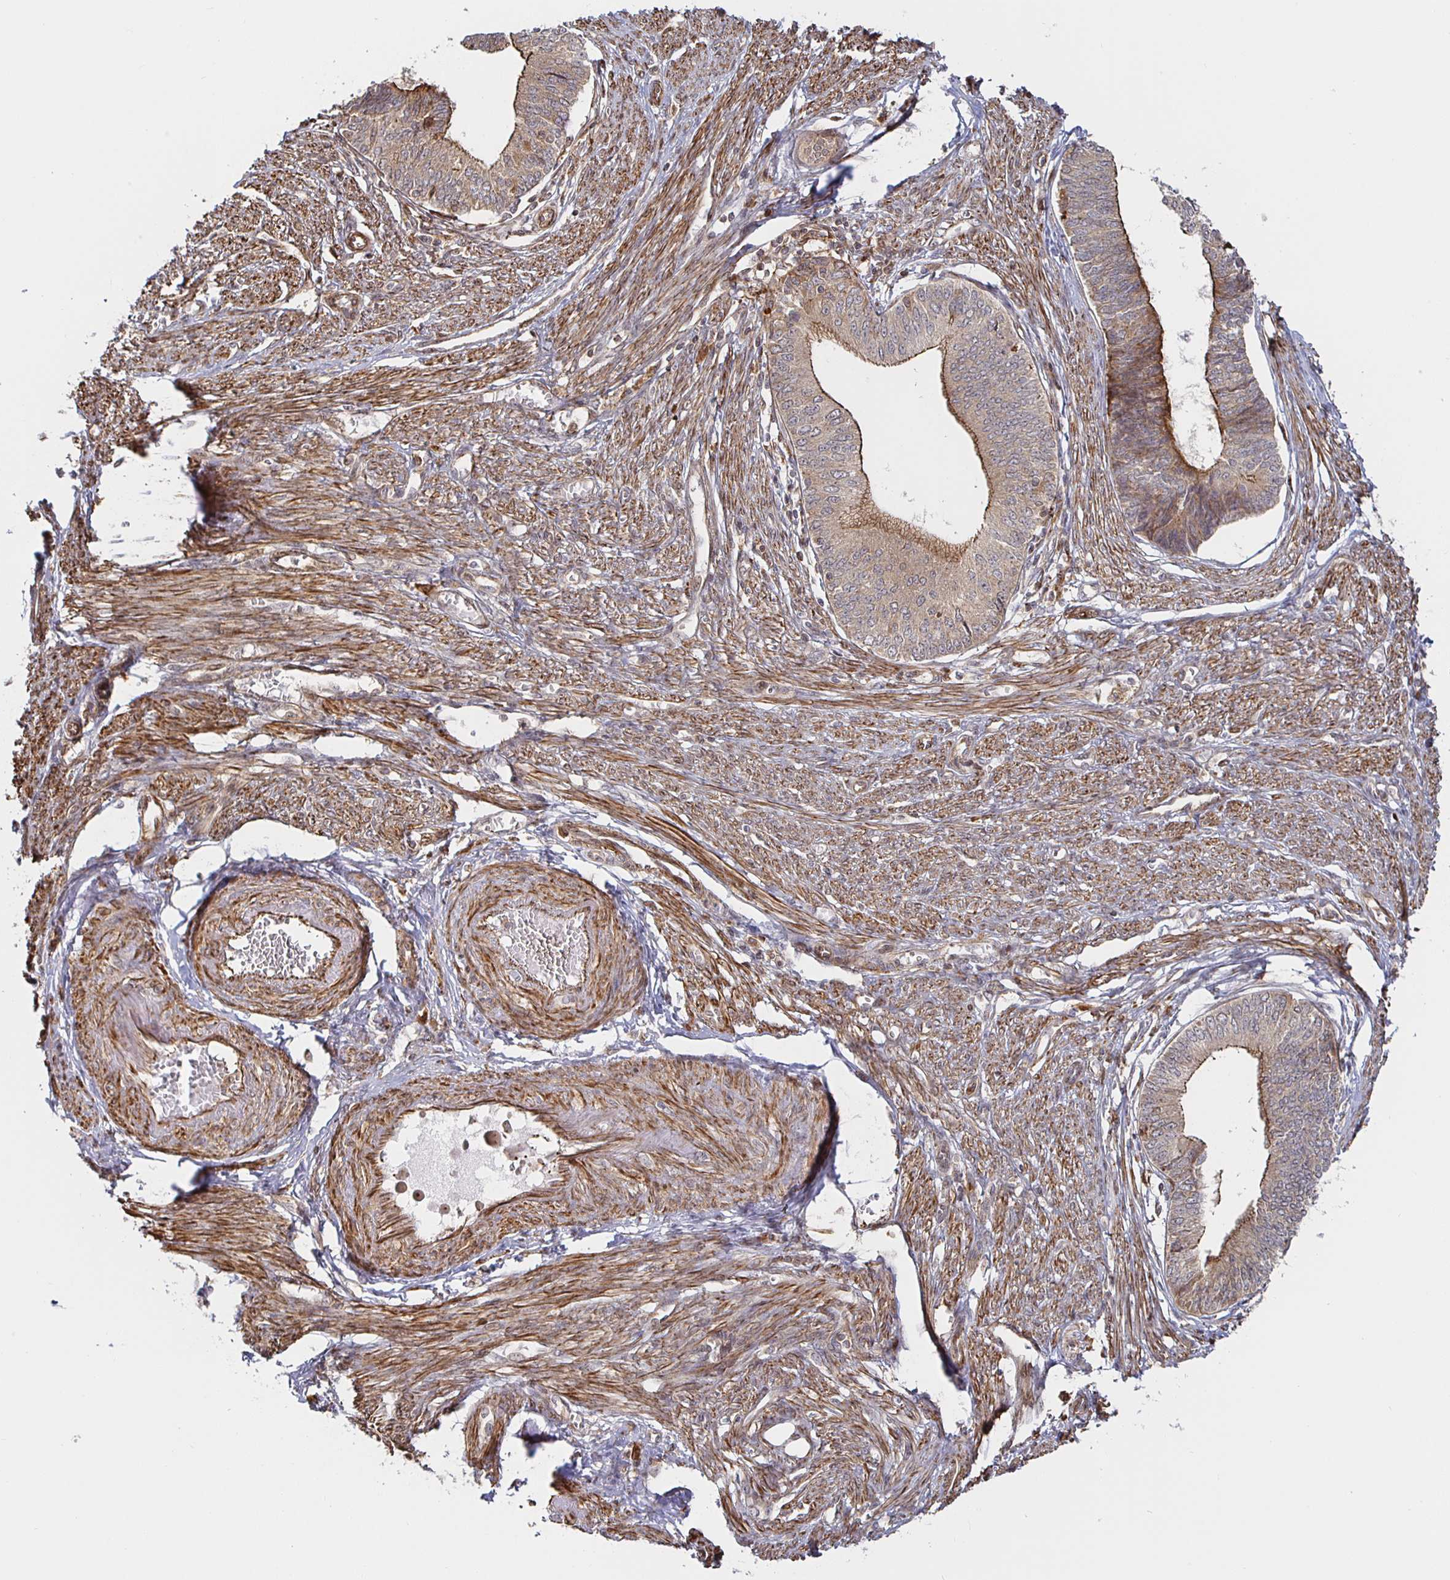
{"staining": {"intensity": "moderate", "quantity": "25%-75%", "location": "cytoplasmic/membranous"}, "tissue": "endometrial cancer", "cell_type": "Tumor cells", "image_type": "cancer", "snomed": [{"axis": "morphology", "description": "Adenocarcinoma, NOS"}, {"axis": "topography", "description": "Endometrium"}], "caption": "The histopathology image reveals staining of endometrial cancer, revealing moderate cytoplasmic/membranous protein staining (brown color) within tumor cells.", "gene": "STRAP", "patient": {"sex": "female", "age": 68}}